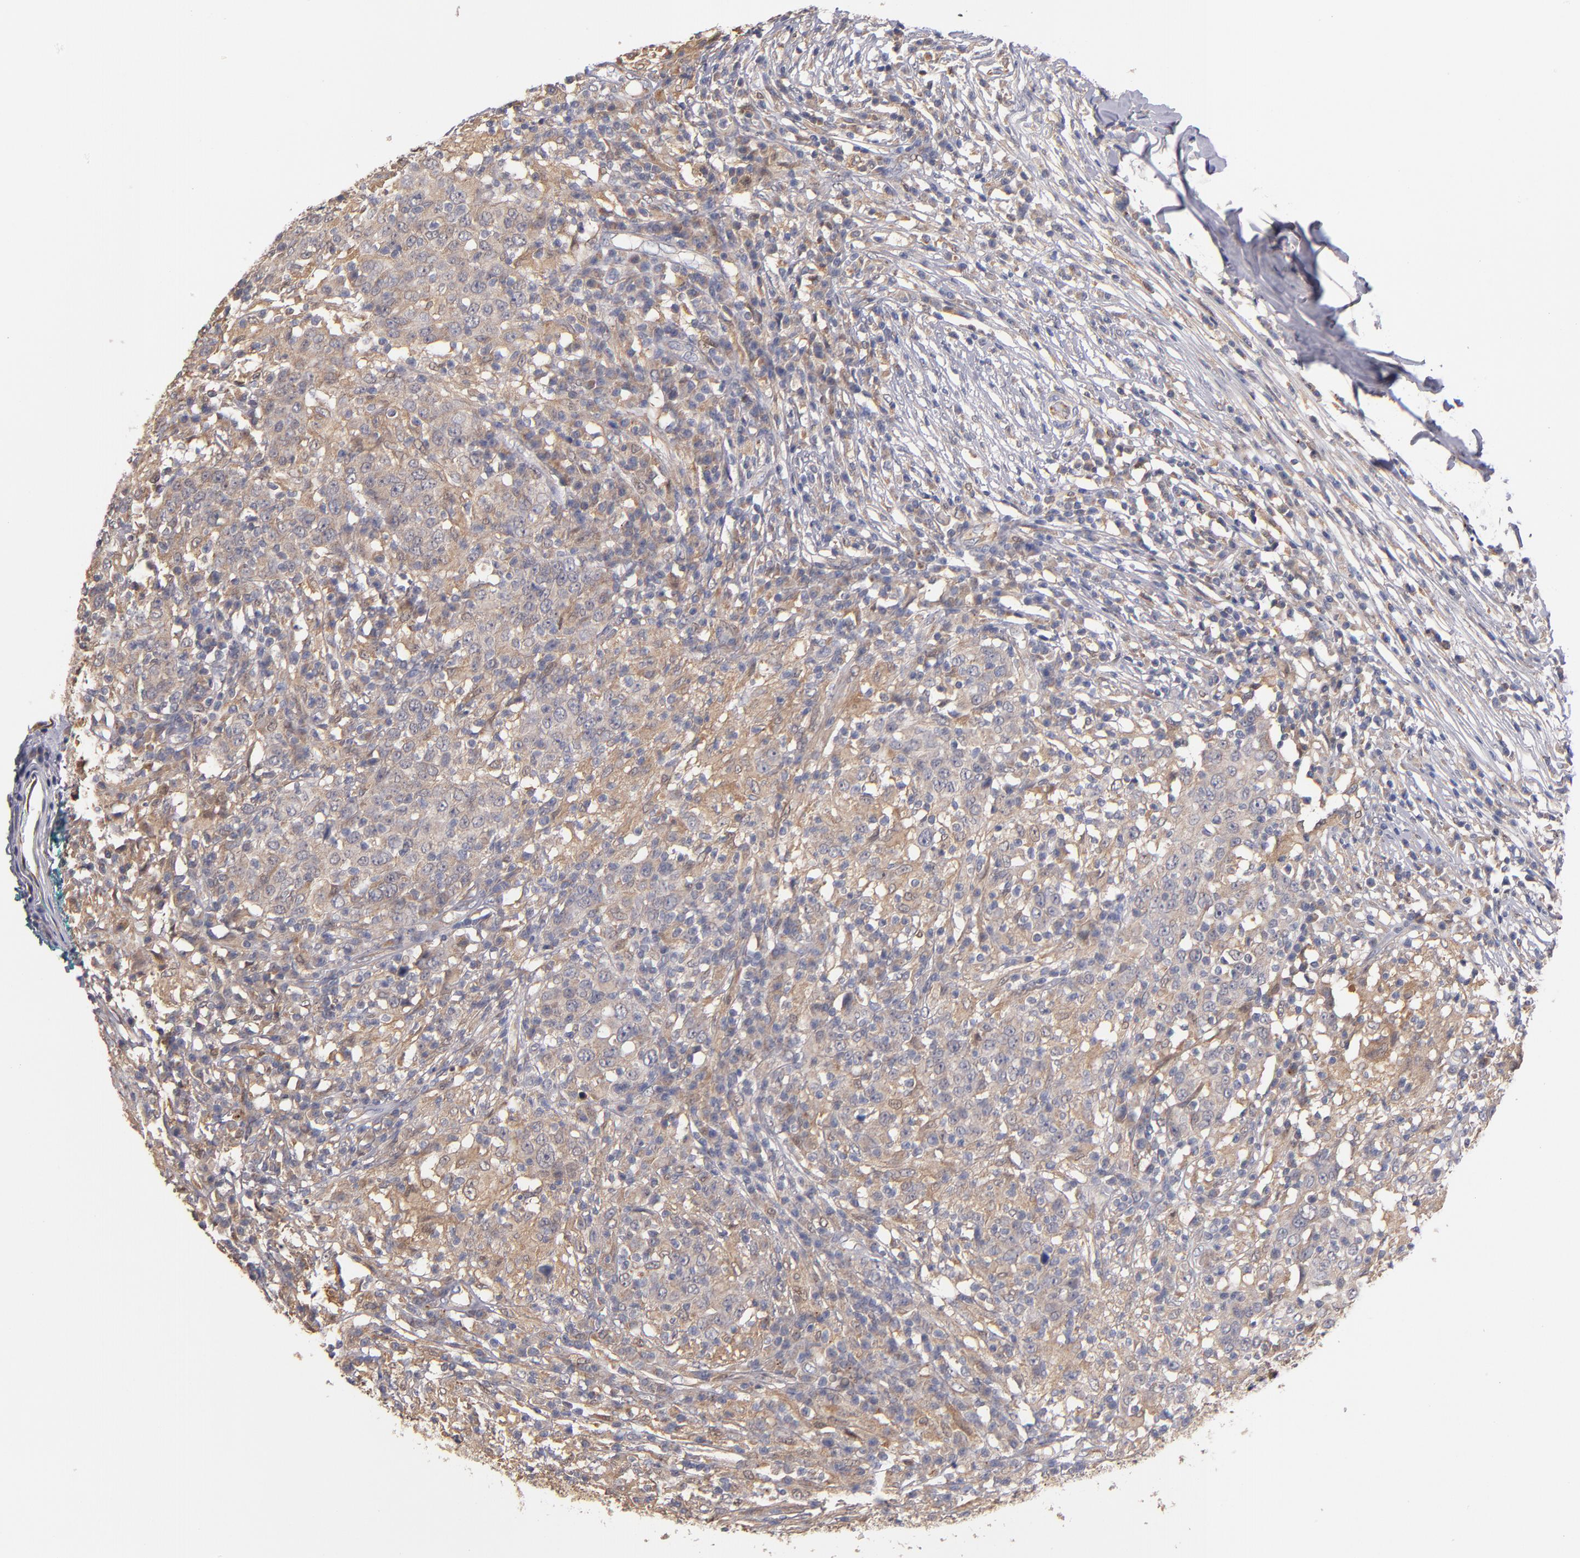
{"staining": {"intensity": "weak", "quantity": ">75%", "location": "cytoplasmic/membranous"}, "tissue": "head and neck cancer", "cell_type": "Tumor cells", "image_type": "cancer", "snomed": [{"axis": "morphology", "description": "Adenocarcinoma, NOS"}, {"axis": "topography", "description": "Salivary gland"}, {"axis": "topography", "description": "Head-Neck"}], "caption": "Head and neck cancer (adenocarcinoma) stained for a protein demonstrates weak cytoplasmic/membranous positivity in tumor cells.", "gene": "GMFG", "patient": {"sex": "female", "age": 65}}